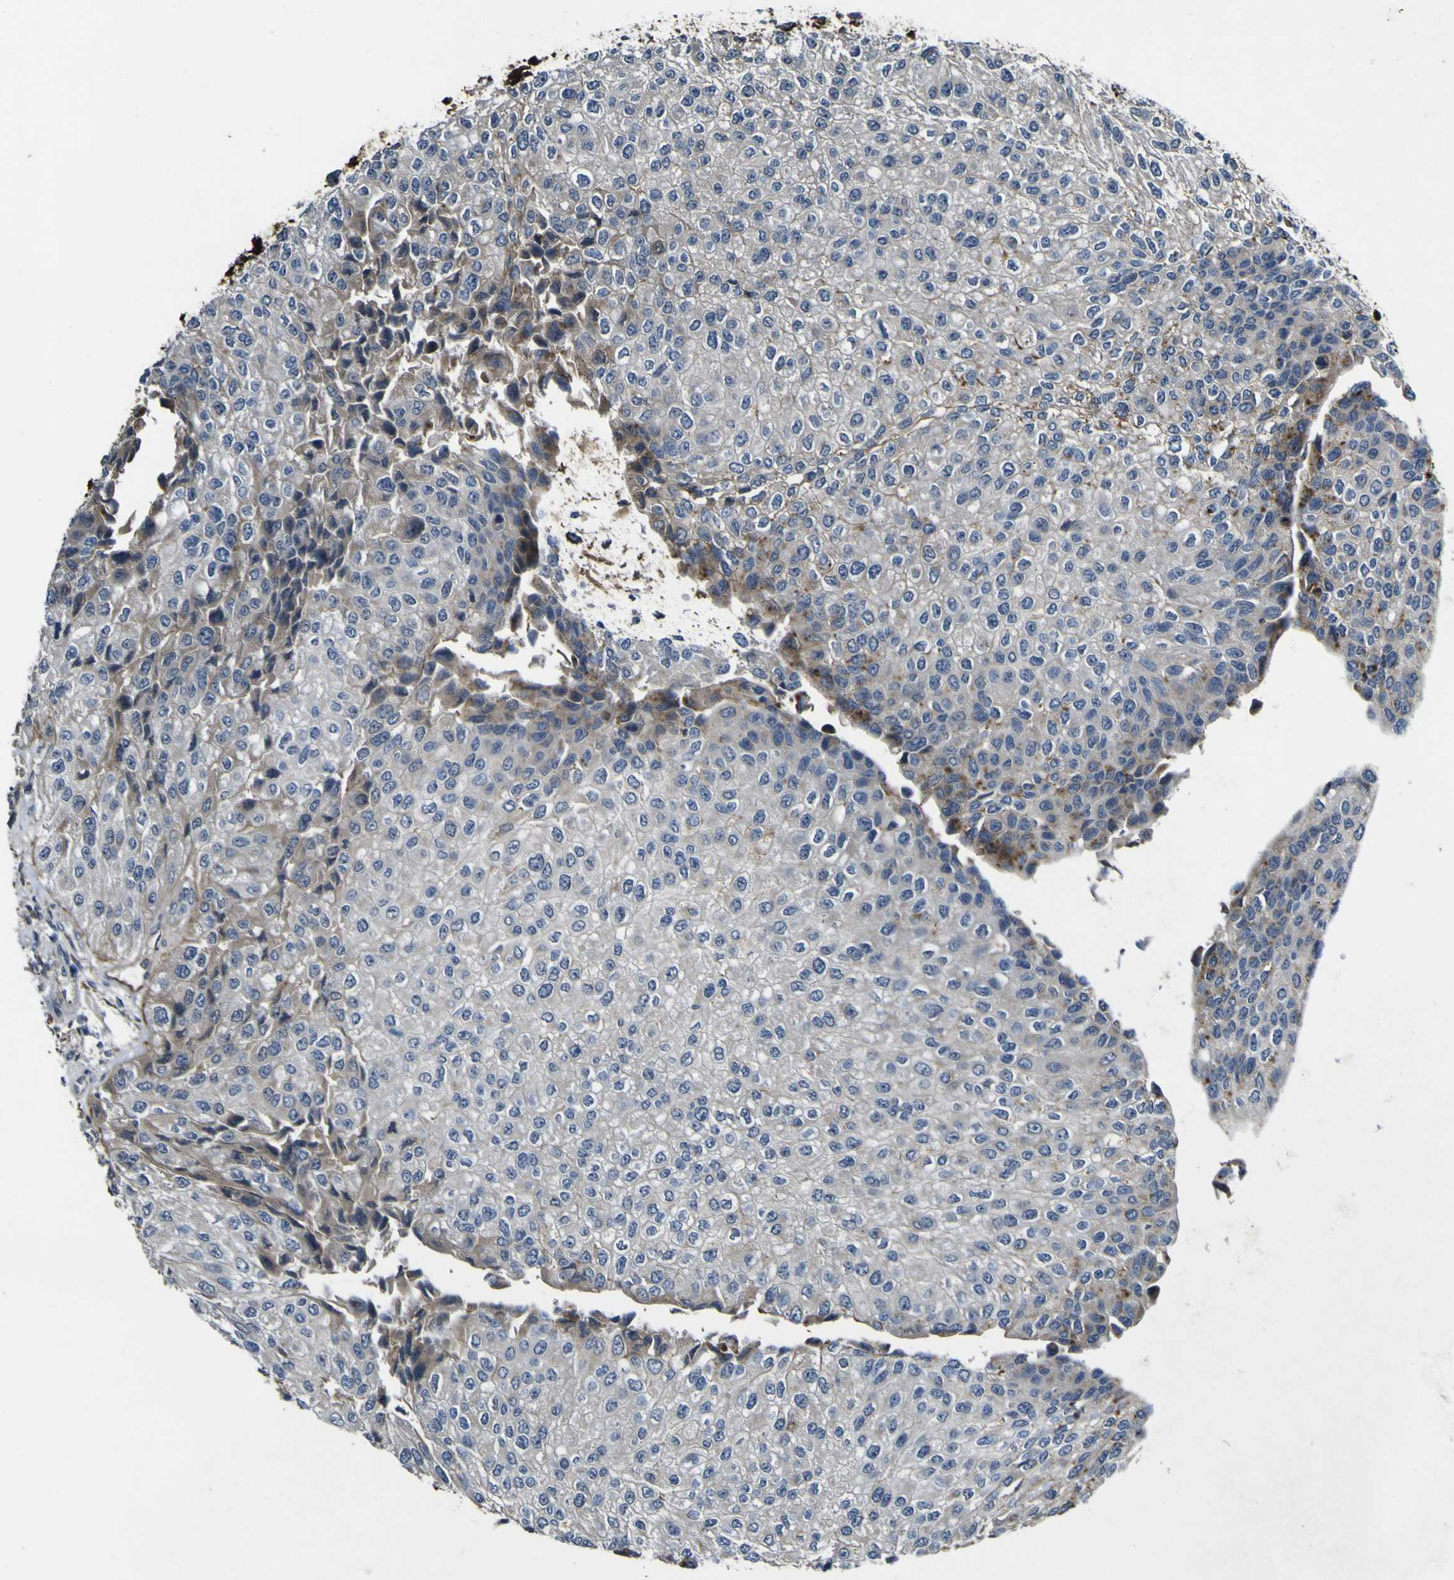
{"staining": {"intensity": "negative", "quantity": "none", "location": "none"}, "tissue": "urothelial cancer", "cell_type": "Tumor cells", "image_type": "cancer", "snomed": [{"axis": "morphology", "description": "Urothelial carcinoma, High grade"}, {"axis": "topography", "description": "Kidney"}, {"axis": "topography", "description": "Urinary bladder"}], "caption": "Immunohistochemical staining of human urothelial cancer shows no significant expression in tumor cells.", "gene": "GPLD1", "patient": {"sex": "male", "age": 77}}